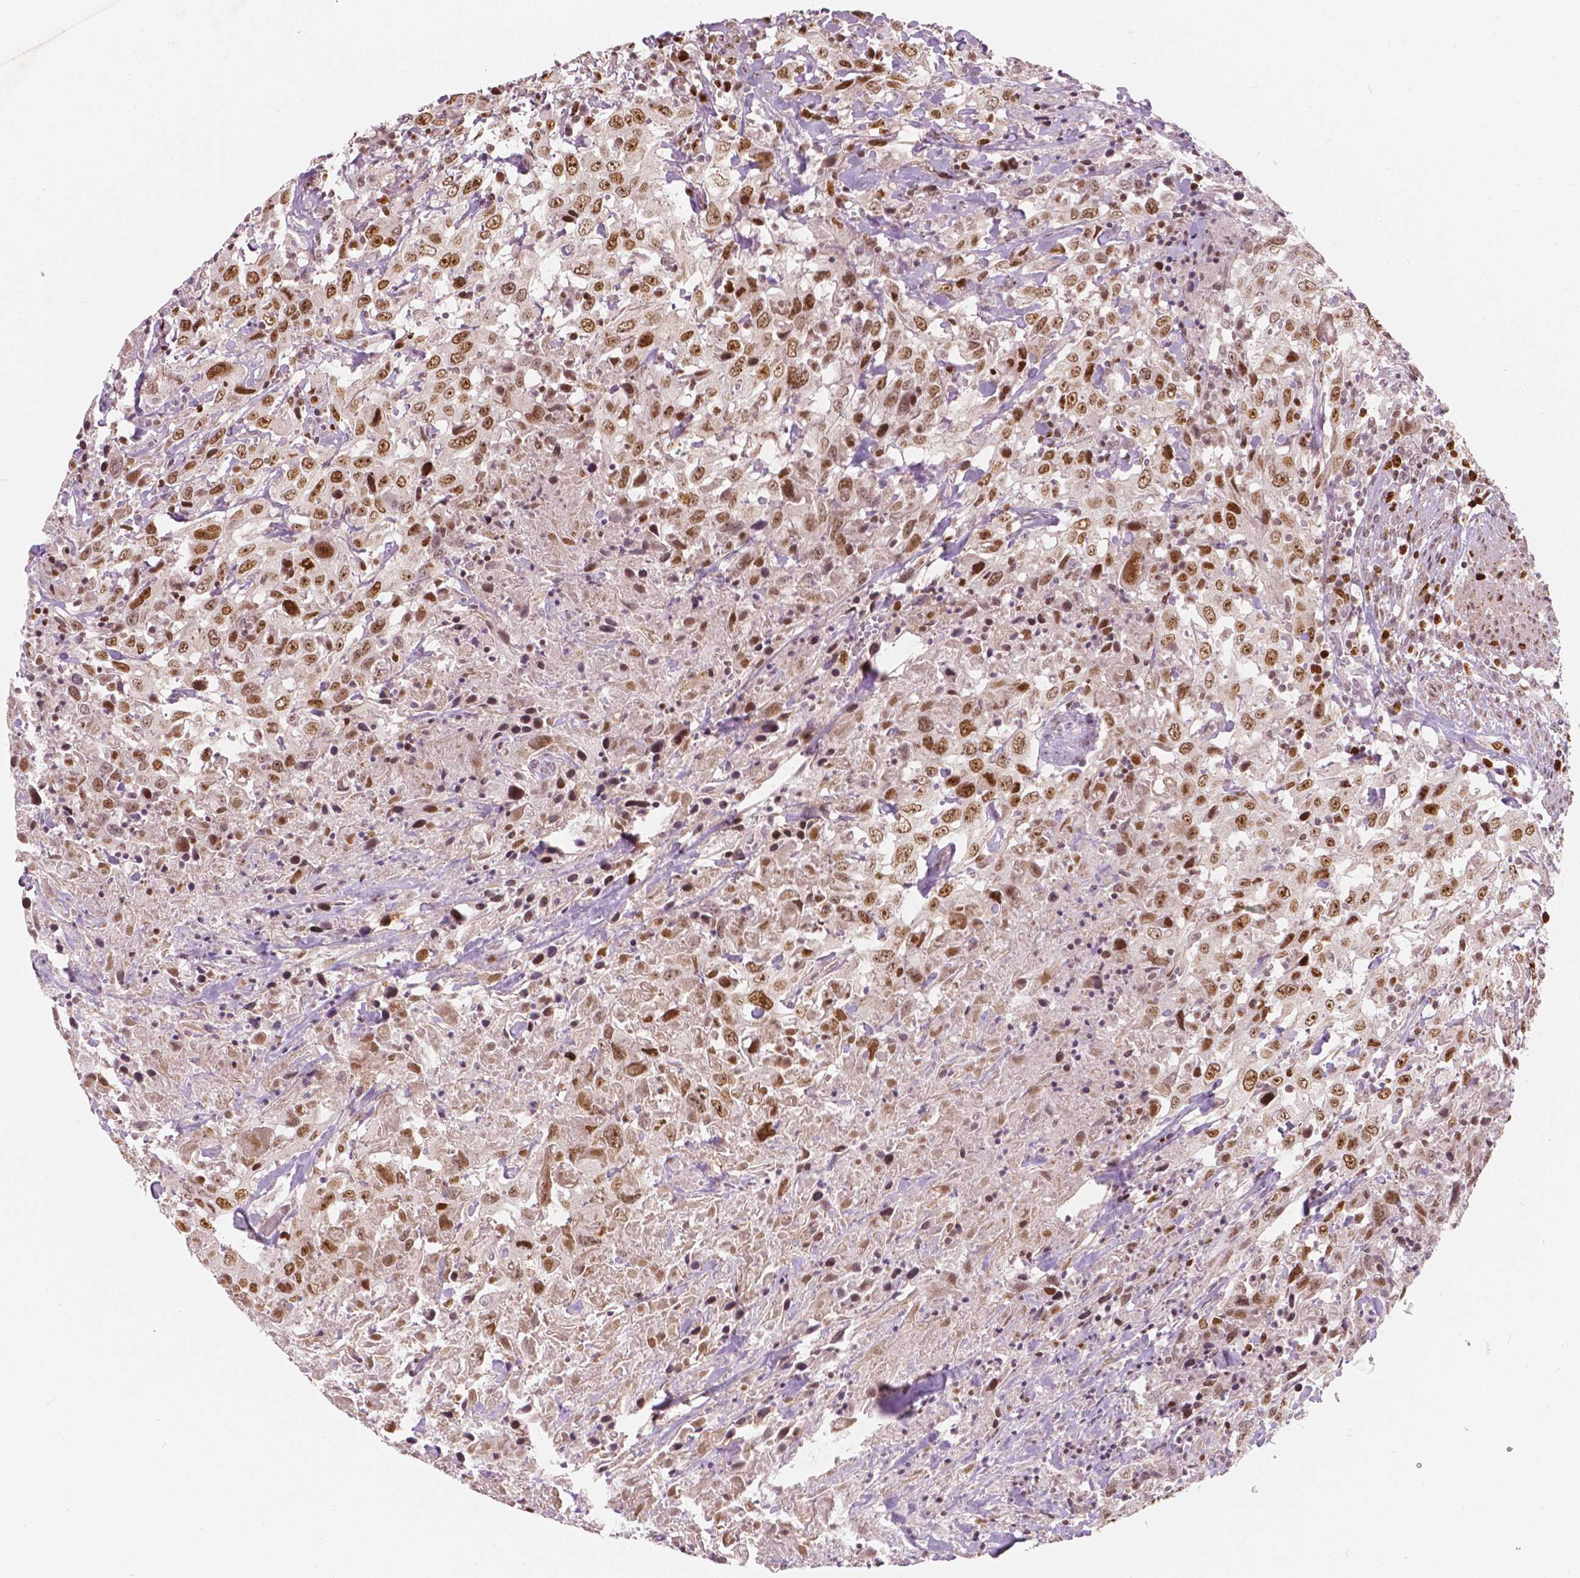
{"staining": {"intensity": "strong", "quantity": "25%-75%", "location": "nuclear"}, "tissue": "urothelial cancer", "cell_type": "Tumor cells", "image_type": "cancer", "snomed": [{"axis": "morphology", "description": "Urothelial carcinoma, High grade"}, {"axis": "topography", "description": "Urinary bladder"}], "caption": "The immunohistochemical stain shows strong nuclear staining in tumor cells of urothelial cancer tissue.", "gene": "NSD2", "patient": {"sex": "male", "age": 61}}